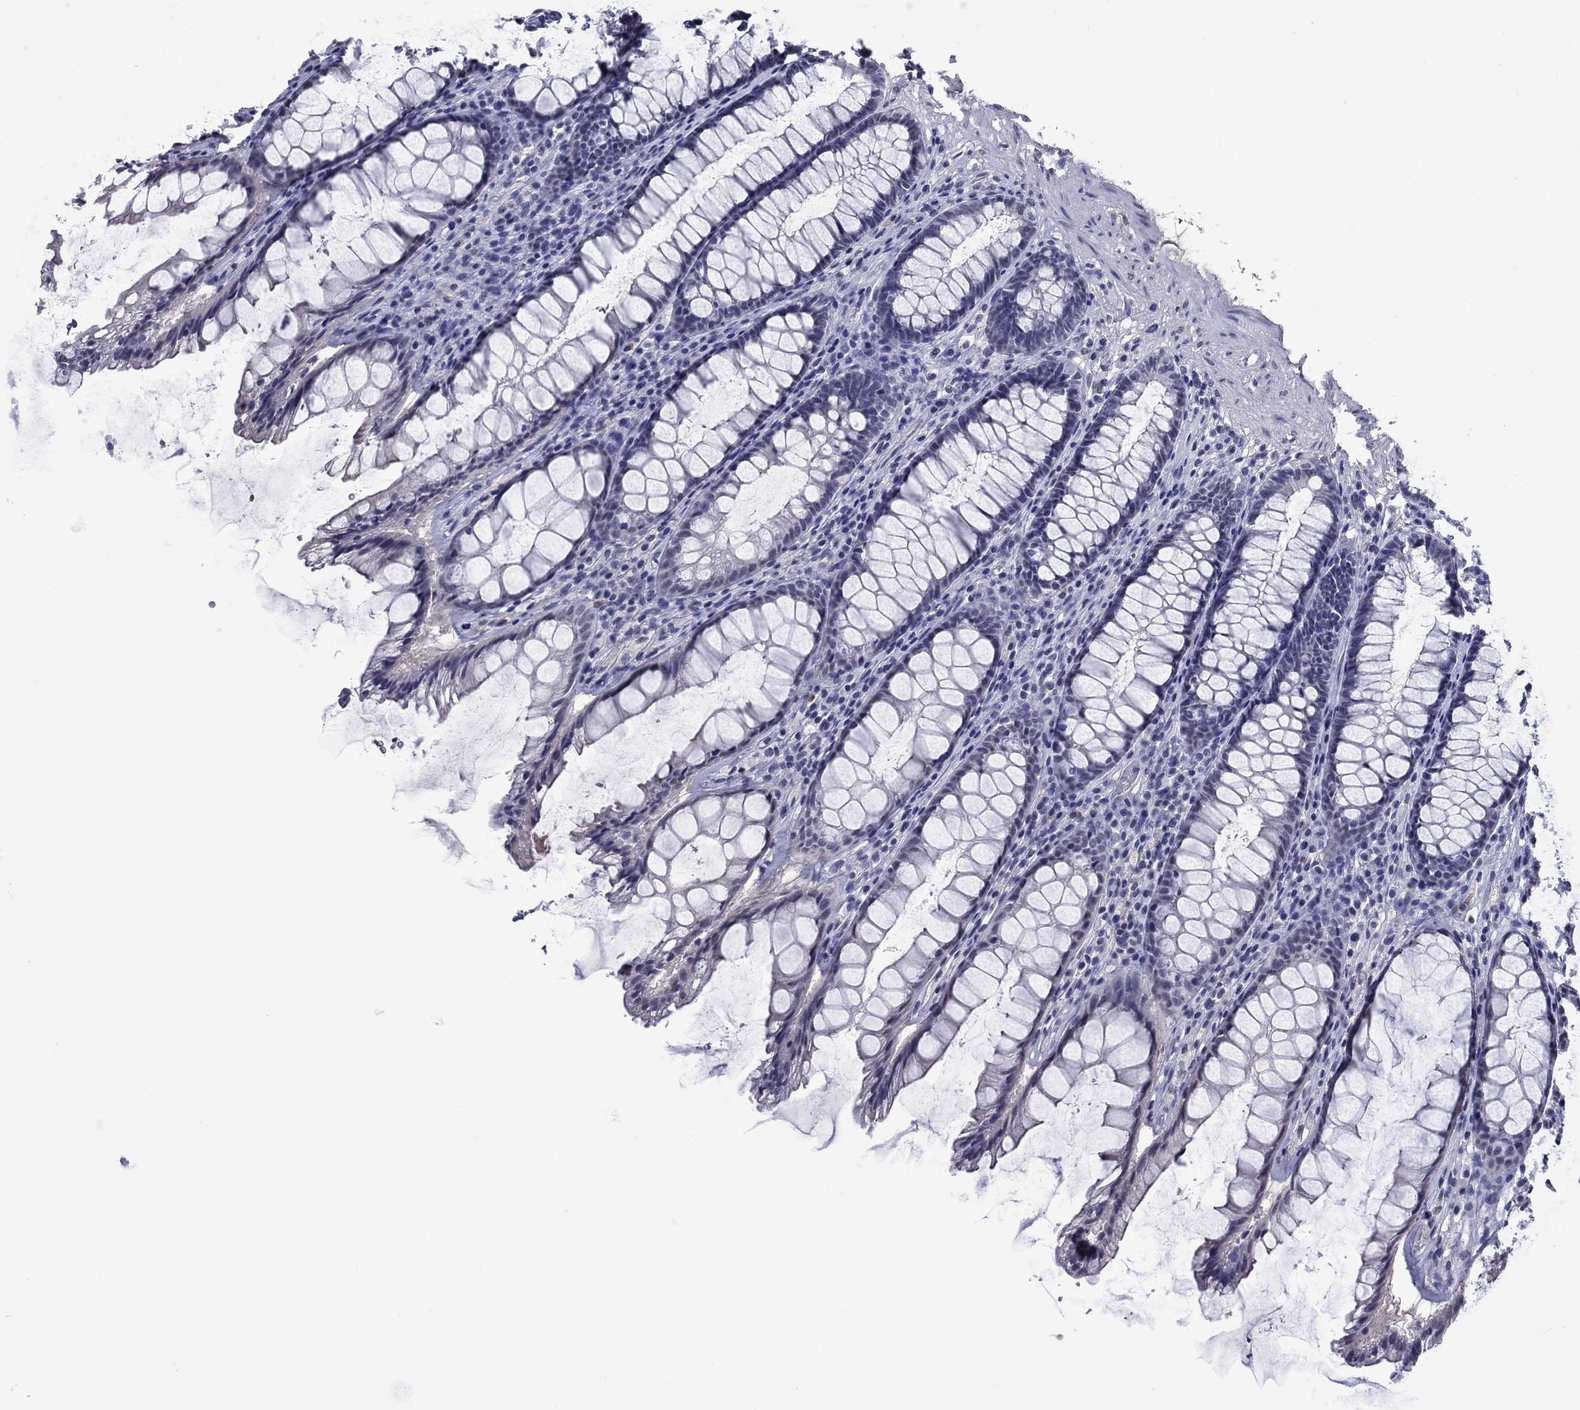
{"staining": {"intensity": "negative", "quantity": "none", "location": "none"}, "tissue": "rectum", "cell_type": "Glandular cells", "image_type": "normal", "snomed": [{"axis": "morphology", "description": "Normal tissue, NOS"}, {"axis": "topography", "description": "Rectum"}], "caption": "The immunohistochemistry image has no significant expression in glandular cells of rectum.", "gene": "APOA2", "patient": {"sex": "male", "age": 72}}